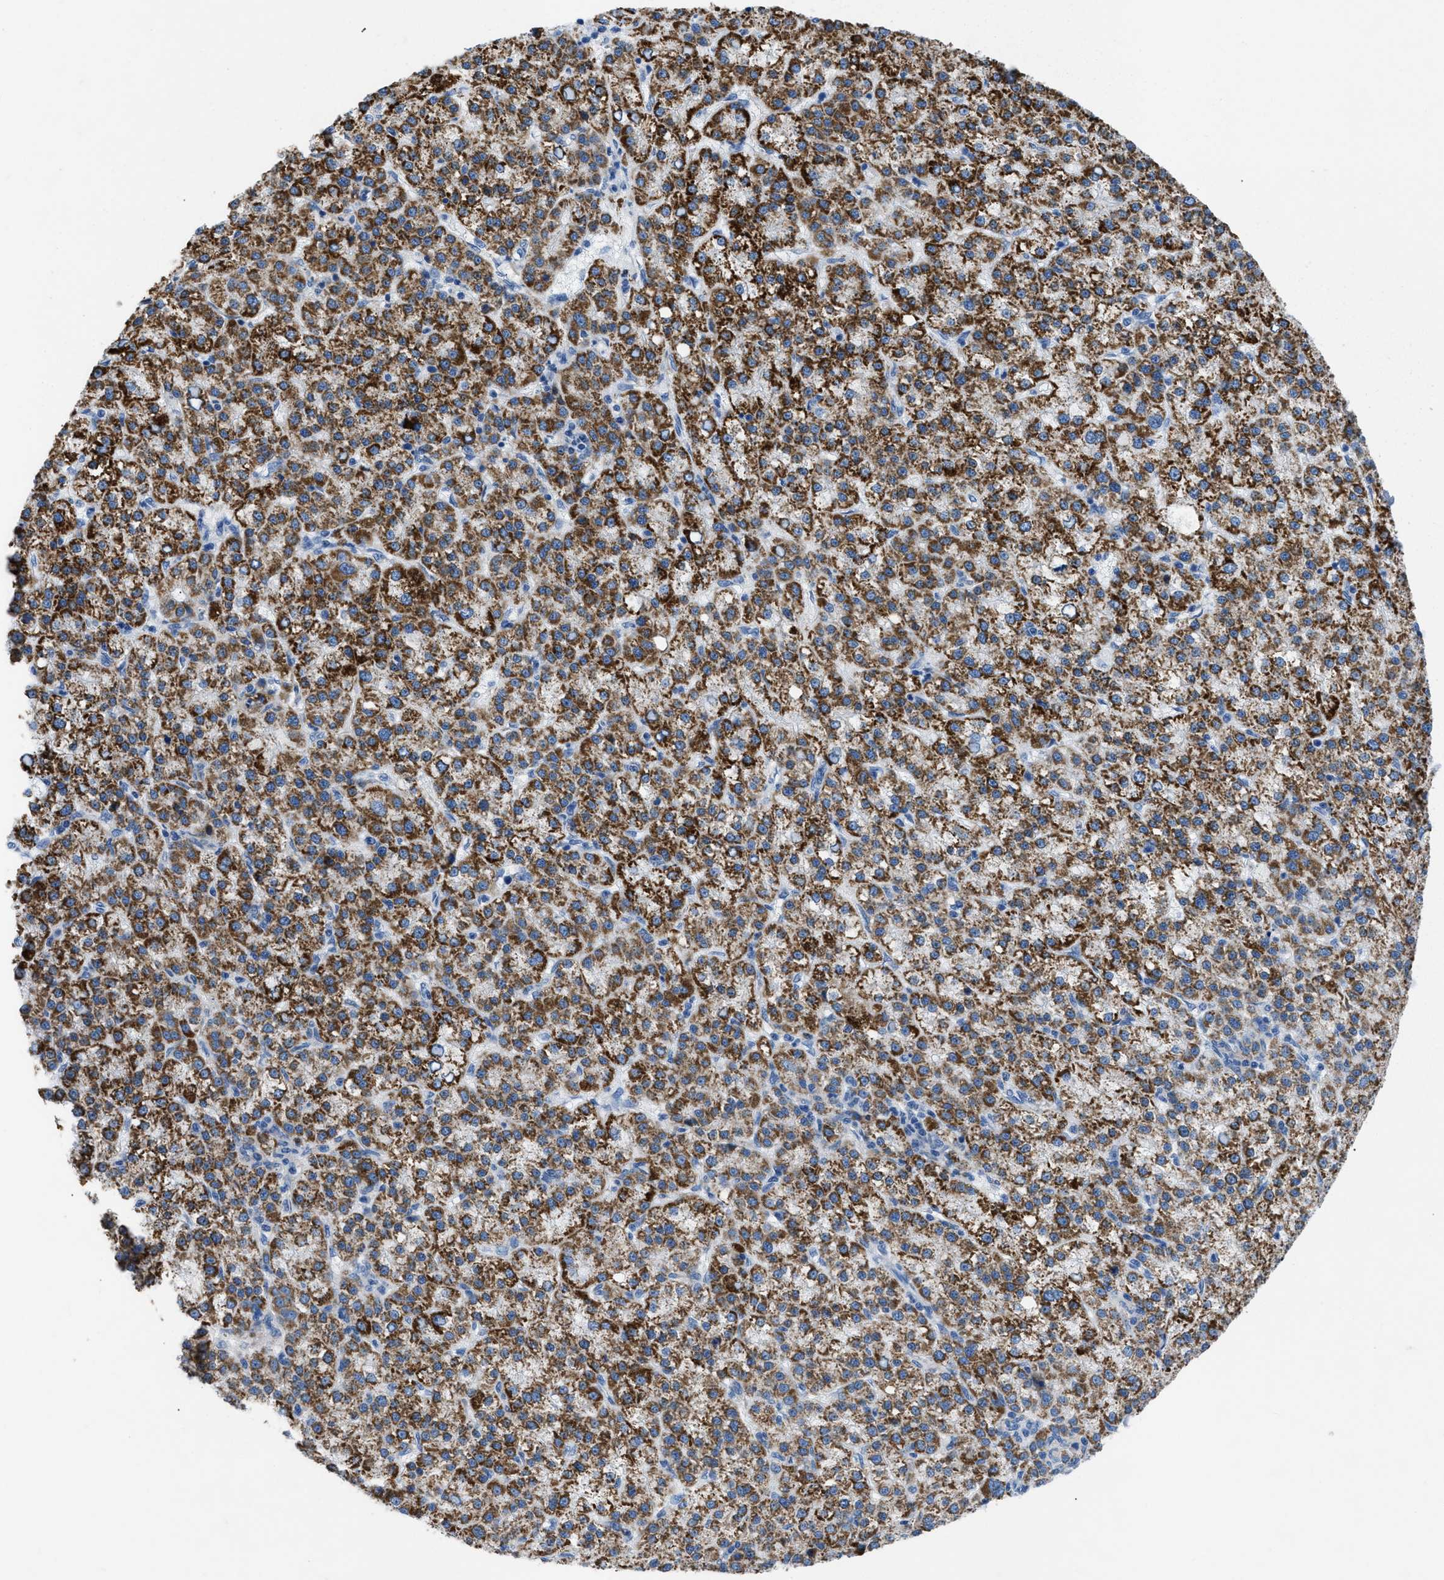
{"staining": {"intensity": "strong", "quantity": ">75%", "location": "cytoplasmic/membranous"}, "tissue": "liver cancer", "cell_type": "Tumor cells", "image_type": "cancer", "snomed": [{"axis": "morphology", "description": "Carcinoma, Hepatocellular, NOS"}, {"axis": "topography", "description": "Liver"}], "caption": "The histopathology image exhibits a brown stain indicating the presence of a protein in the cytoplasmic/membranous of tumor cells in liver cancer (hepatocellular carcinoma).", "gene": "ILDR1", "patient": {"sex": "female", "age": 58}}